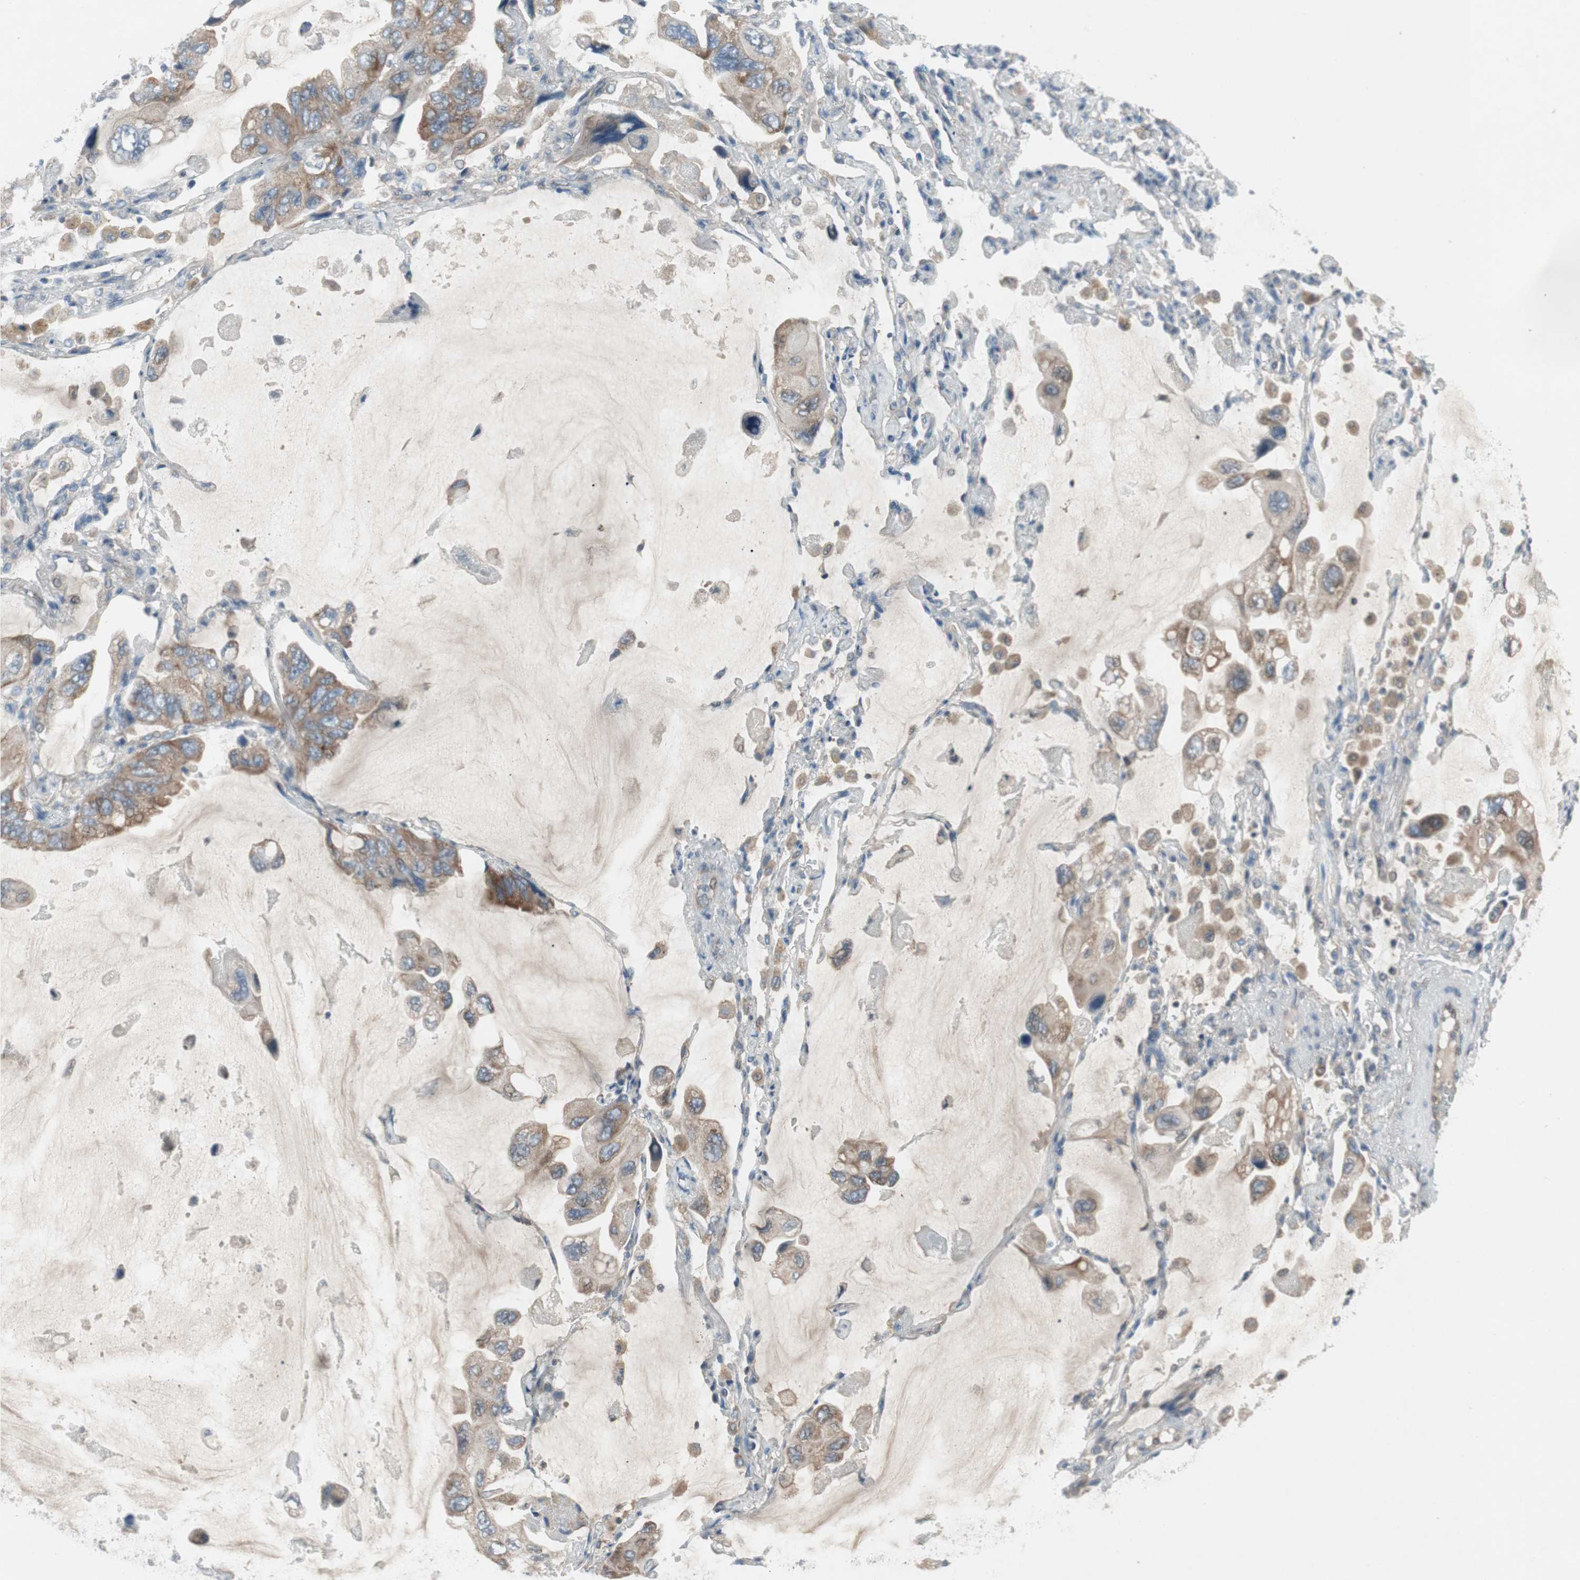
{"staining": {"intensity": "moderate", "quantity": ">75%", "location": "cytoplasmic/membranous"}, "tissue": "lung cancer", "cell_type": "Tumor cells", "image_type": "cancer", "snomed": [{"axis": "morphology", "description": "Squamous cell carcinoma, NOS"}, {"axis": "topography", "description": "Lung"}], "caption": "An immunohistochemistry micrograph of neoplastic tissue is shown. Protein staining in brown labels moderate cytoplasmic/membranous positivity in lung squamous cell carcinoma within tumor cells.", "gene": "PANK2", "patient": {"sex": "female", "age": 73}}